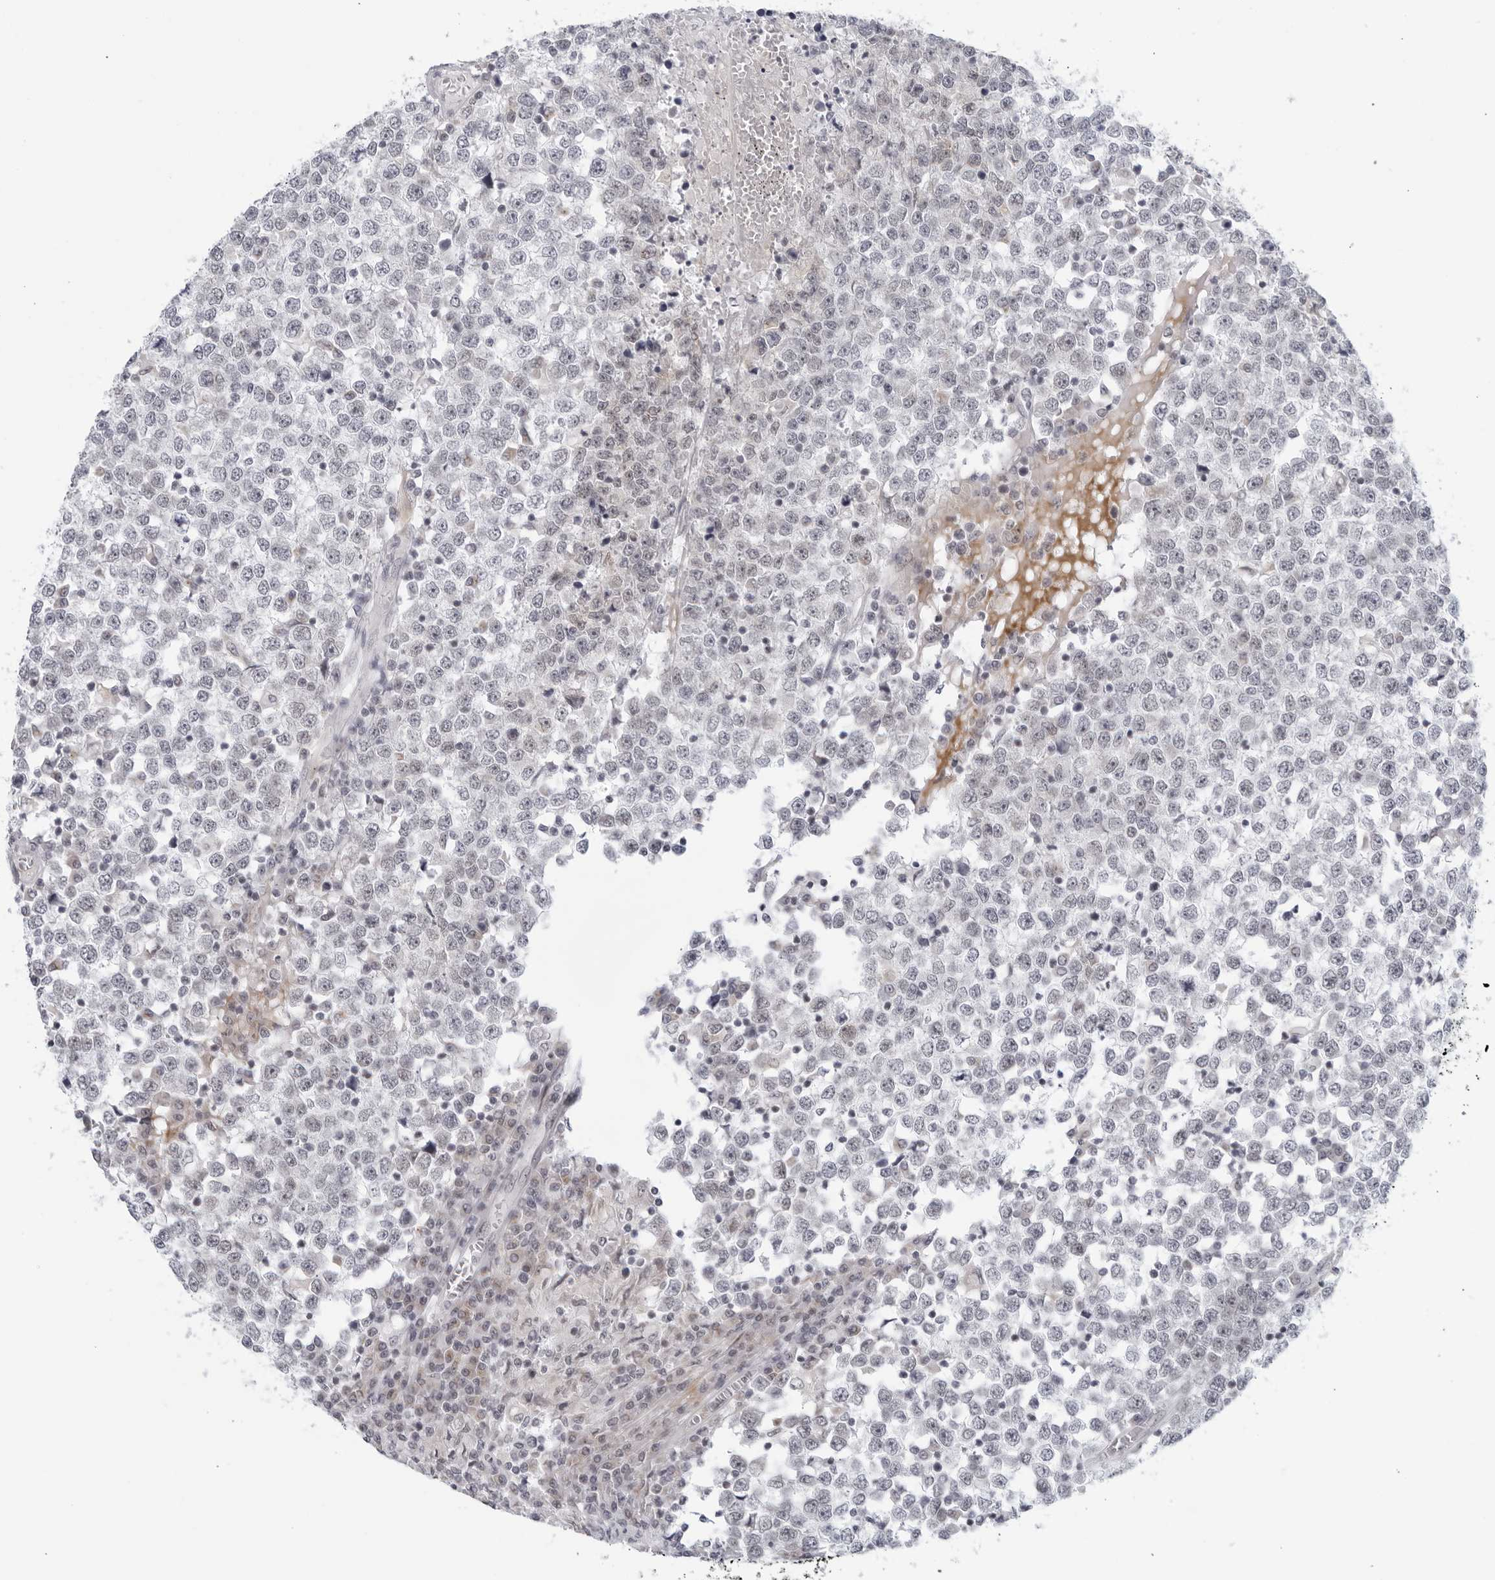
{"staining": {"intensity": "negative", "quantity": "none", "location": "none"}, "tissue": "testis cancer", "cell_type": "Tumor cells", "image_type": "cancer", "snomed": [{"axis": "morphology", "description": "Seminoma, NOS"}, {"axis": "topography", "description": "Testis"}], "caption": "Image shows no protein staining in tumor cells of testis seminoma tissue. (Immunohistochemistry, brightfield microscopy, high magnification).", "gene": "WDTC1", "patient": {"sex": "male", "age": 65}}